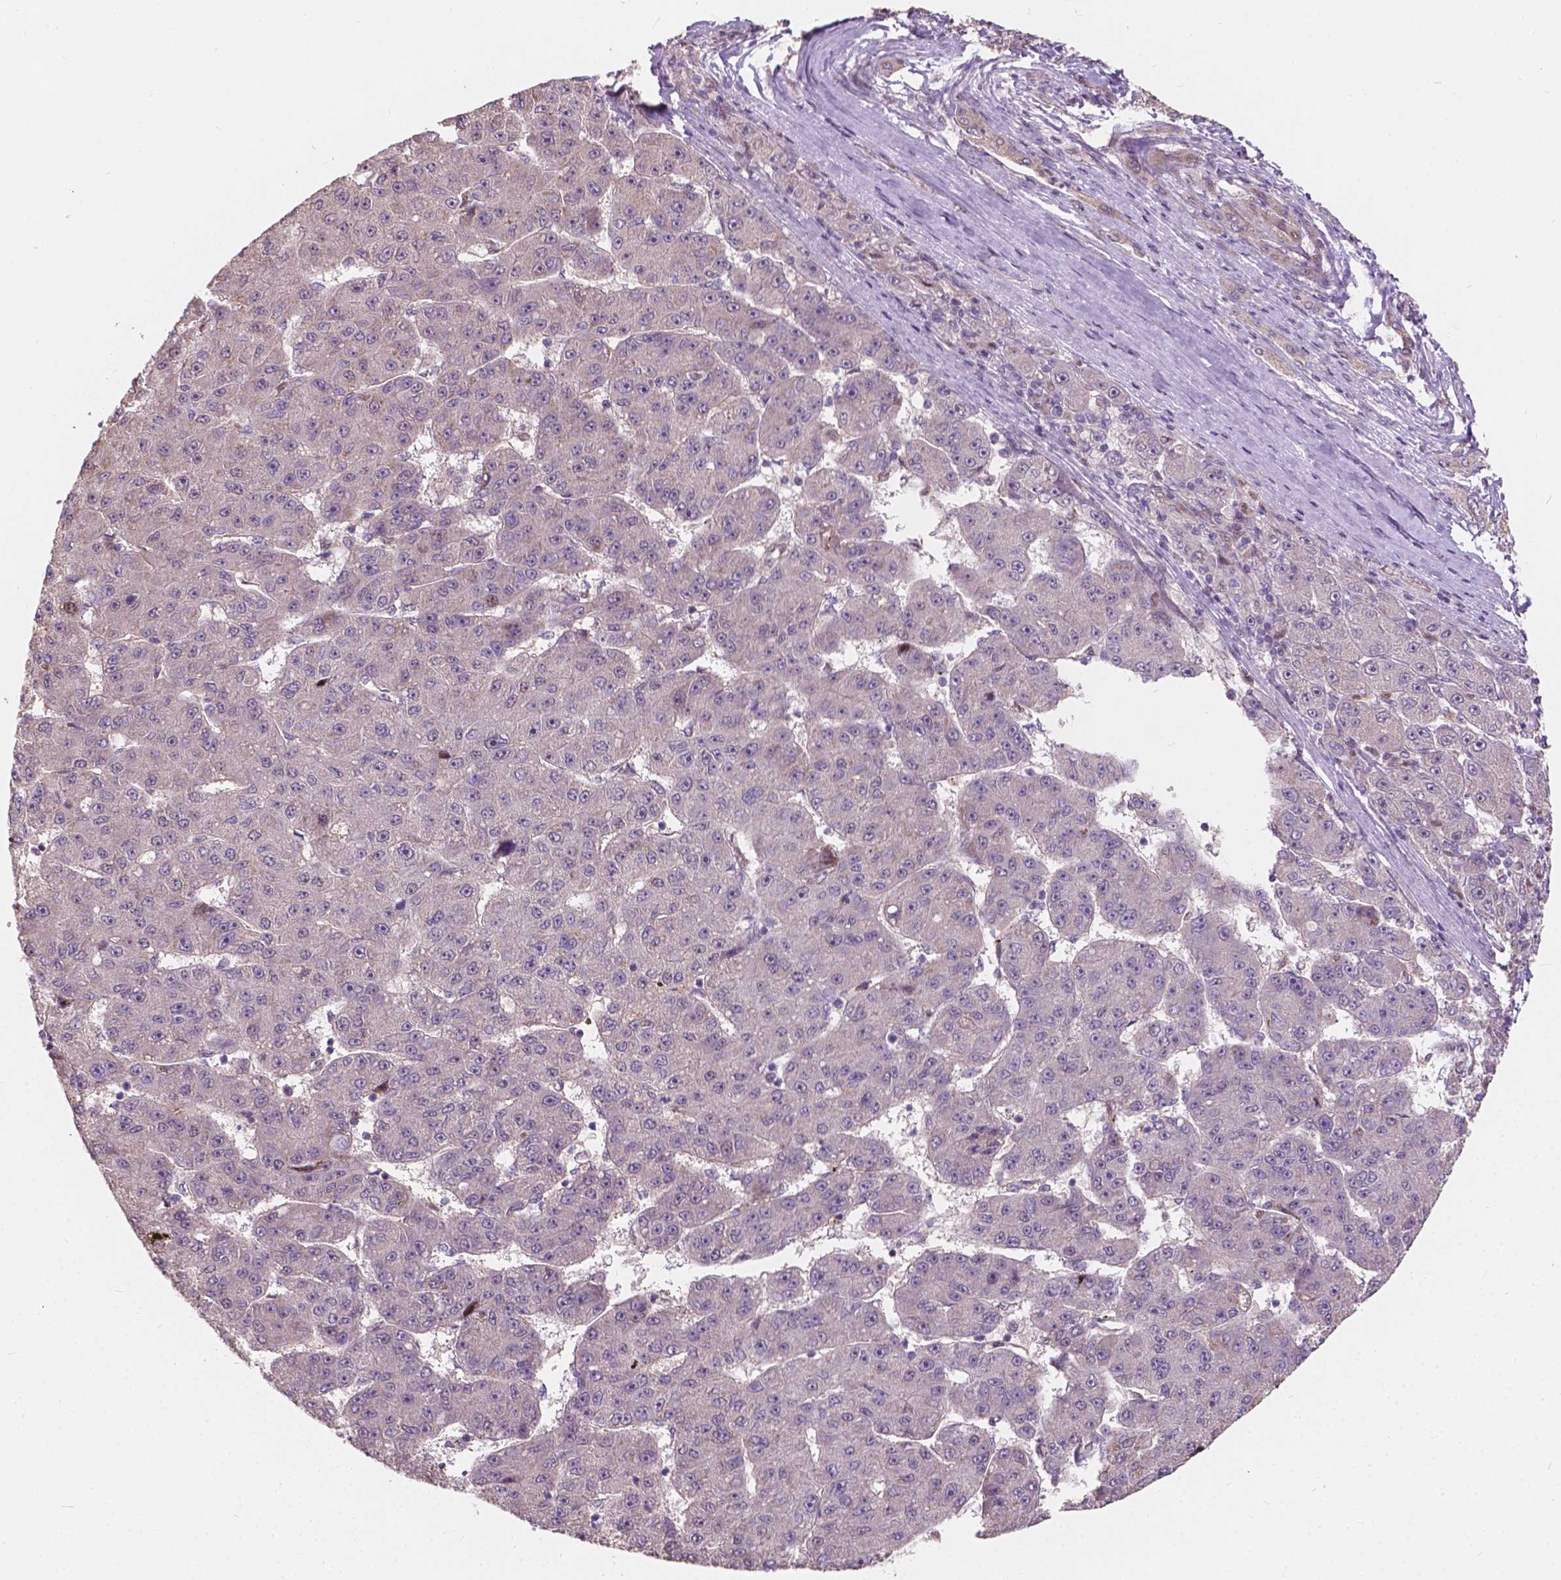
{"staining": {"intensity": "negative", "quantity": "none", "location": "none"}, "tissue": "liver cancer", "cell_type": "Tumor cells", "image_type": "cancer", "snomed": [{"axis": "morphology", "description": "Carcinoma, Hepatocellular, NOS"}, {"axis": "topography", "description": "Liver"}], "caption": "Hepatocellular carcinoma (liver) stained for a protein using immunohistochemistry (IHC) shows no expression tumor cells.", "gene": "DUSP16", "patient": {"sex": "male", "age": 67}}